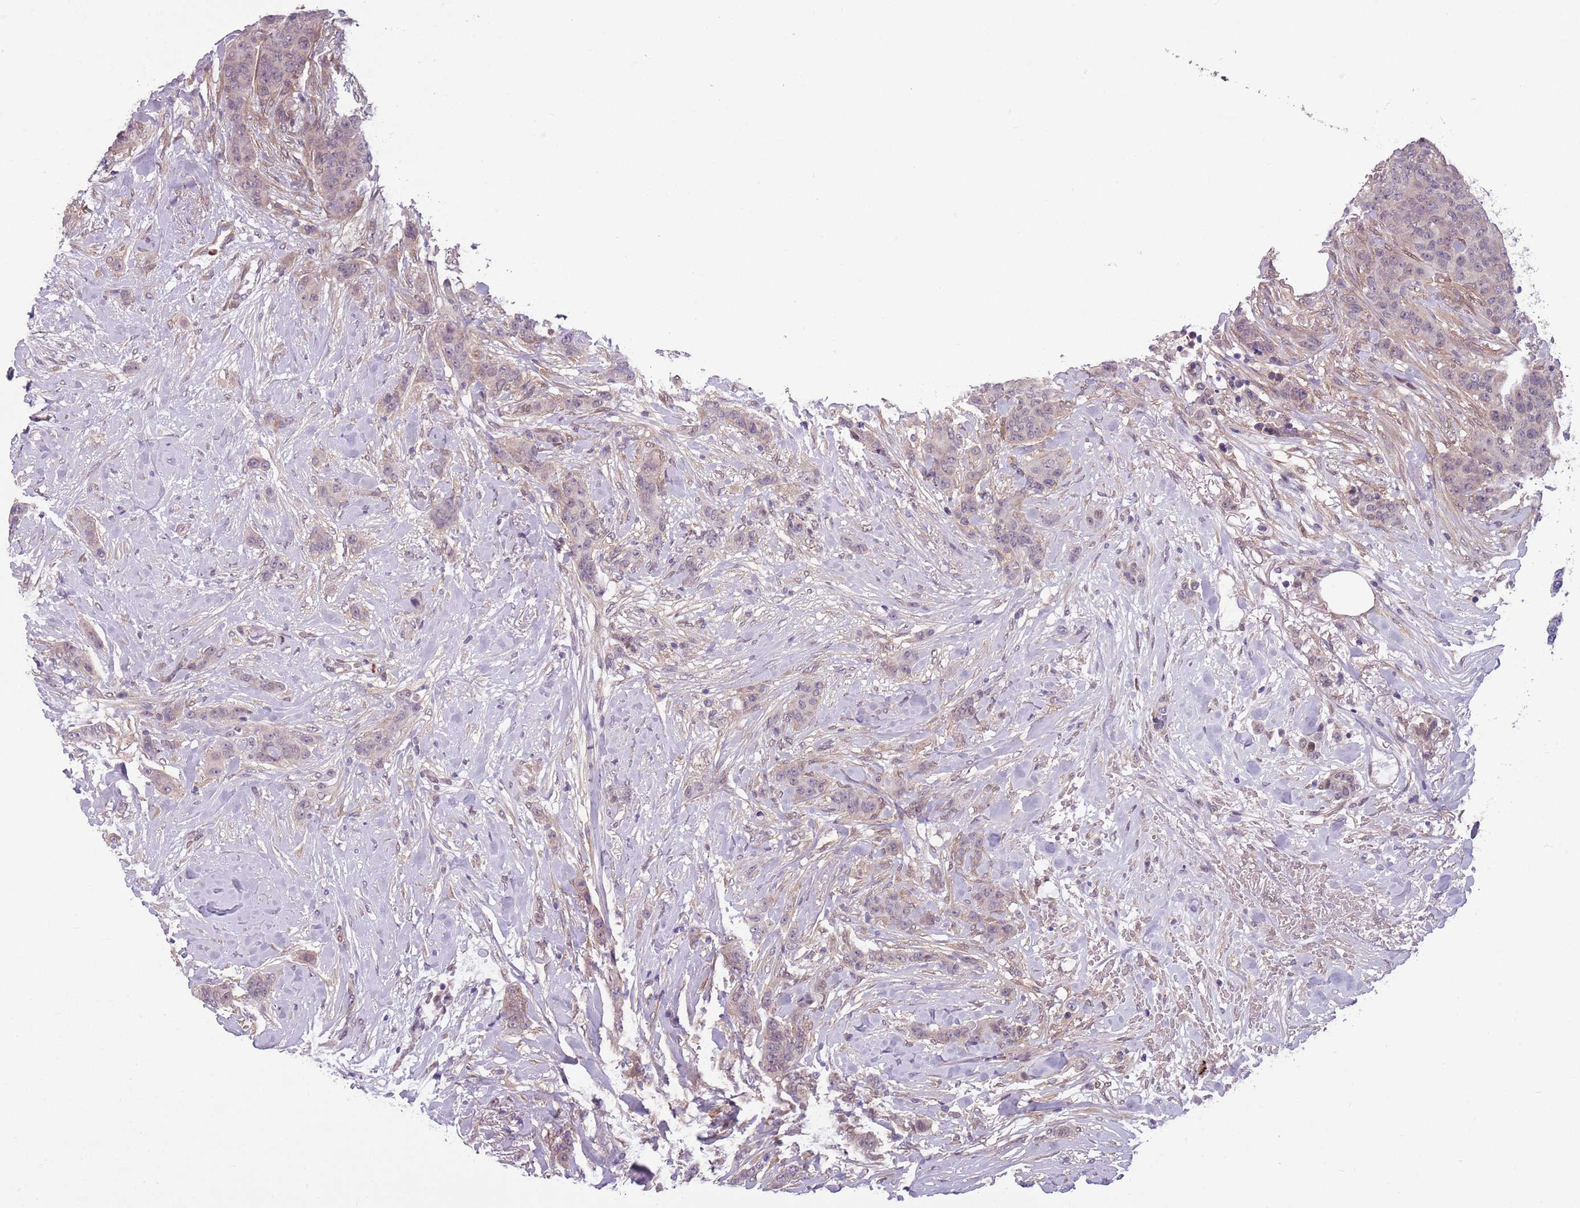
{"staining": {"intensity": "weak", "quantity": "<25%", "location": "cytoplasmic/membranous"}, "tissue": "breast cancer", "cell_type": "Tumor cells", "image_type": "cancer", "snomed": [{"axis": "morphology", "description": "Duct carcinoma"}, {"axis": "topography", "description": "Breast"}], "caption": "The photomicrograph exhibits no significant staining in tumor cells of breast cancer. (Brightfield microscopy of DAB IHC at high magnification).", "gene": "ADCY7", "patient": {"sex": "female", "age": 40}}